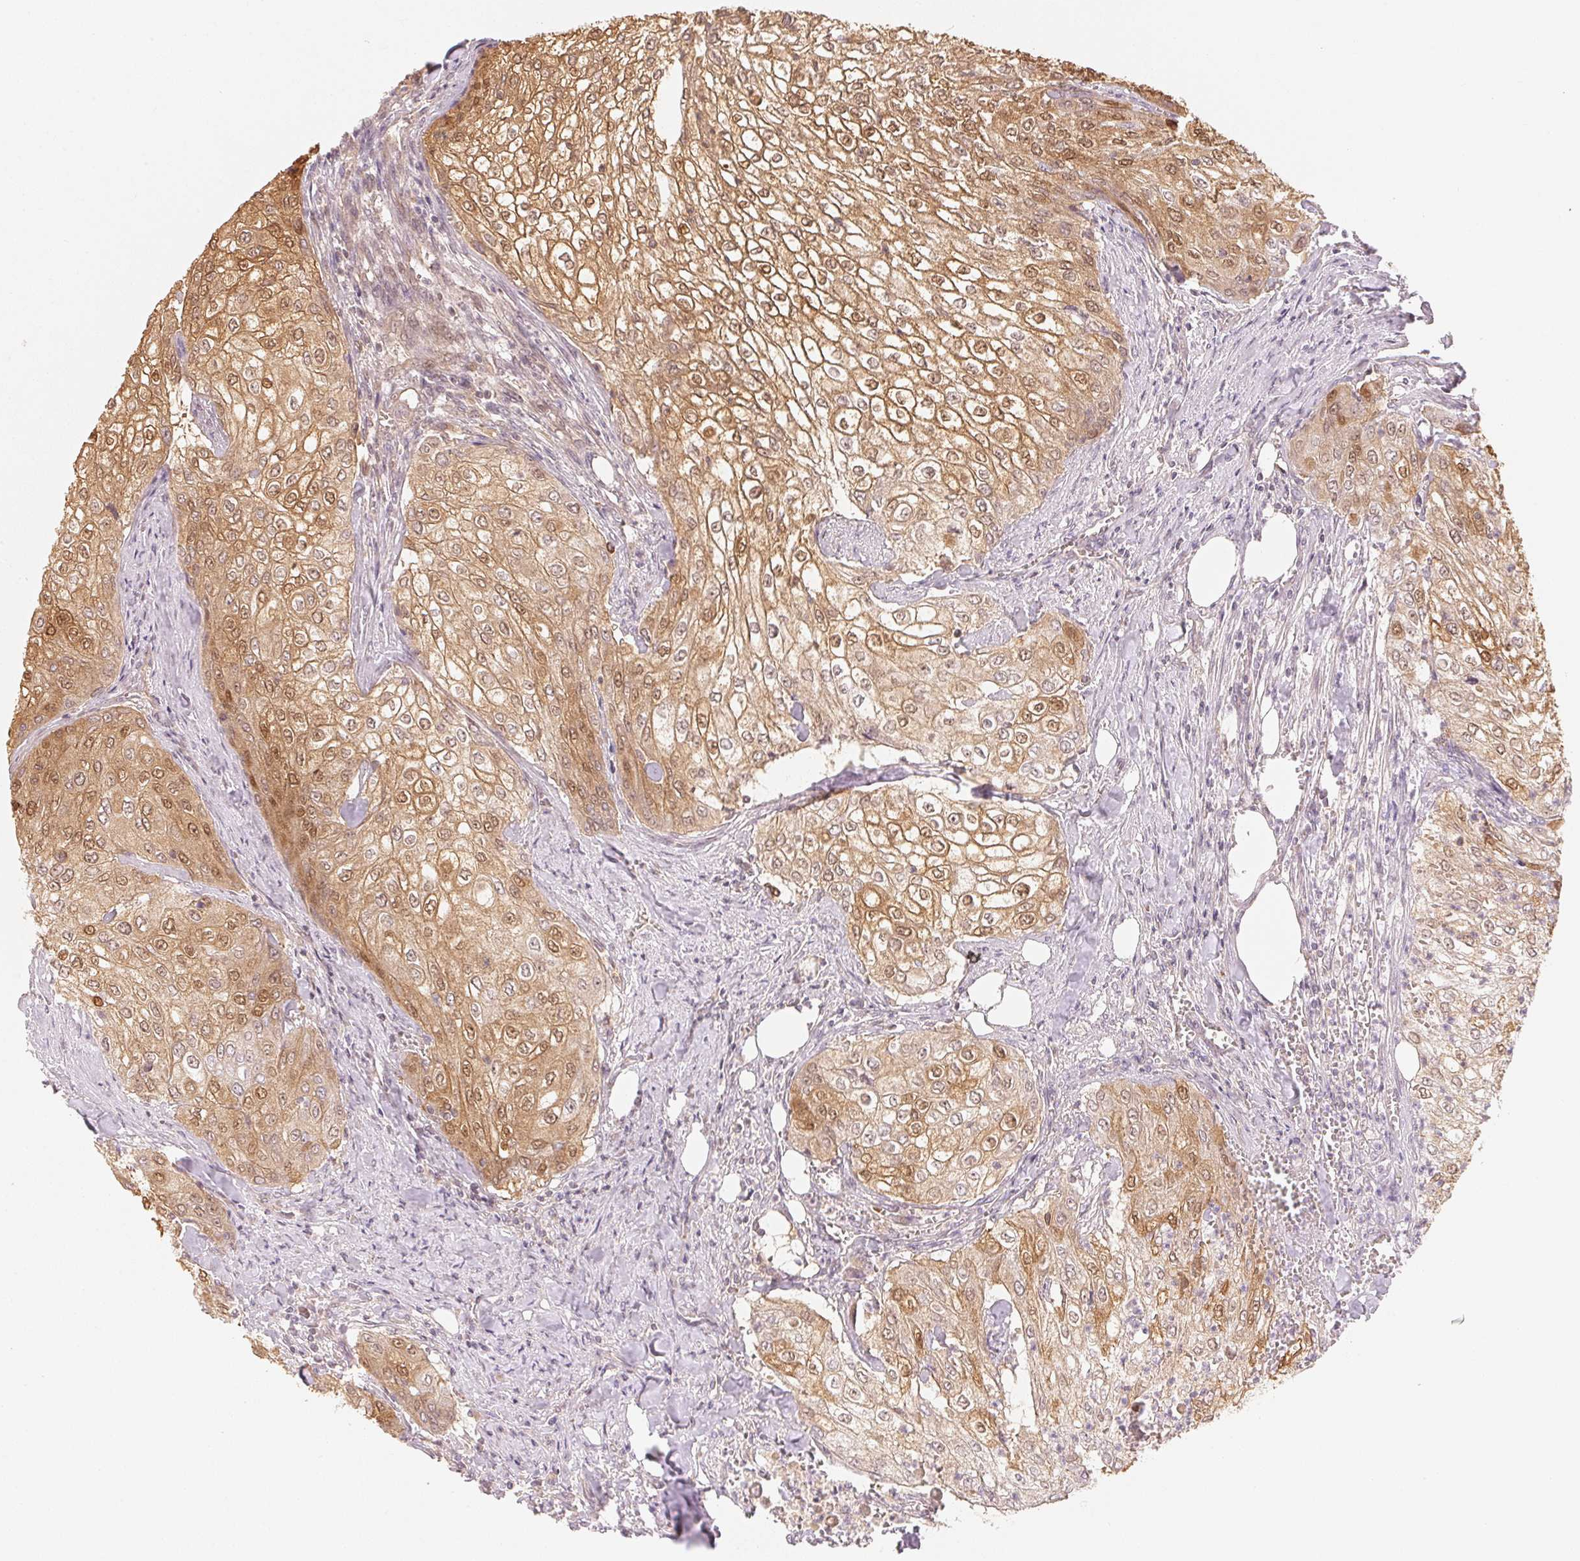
{"staining": {"intensity": "moderate", "quantity": ">75%", "location": "cytoplasmic/membranous,nuclear"}, "tissue": "urothelial cancer", "cell_type": "Tumor cells", "image_type": "cancer", "snomed": [{"axis": "morphology", "description": "Urothelial carcinoma, High grade"}, {"axis": "topography", "description": "Urinary bladder"}], "caption": "DAB immunohistochemical staining of human urothelial cancer displays moderate cytoplasmic/membranous and nuclear protein expression in about >75% of tumor cells.", "gene": "WDR54", "patient": {"sex": "male", "age": 62}}